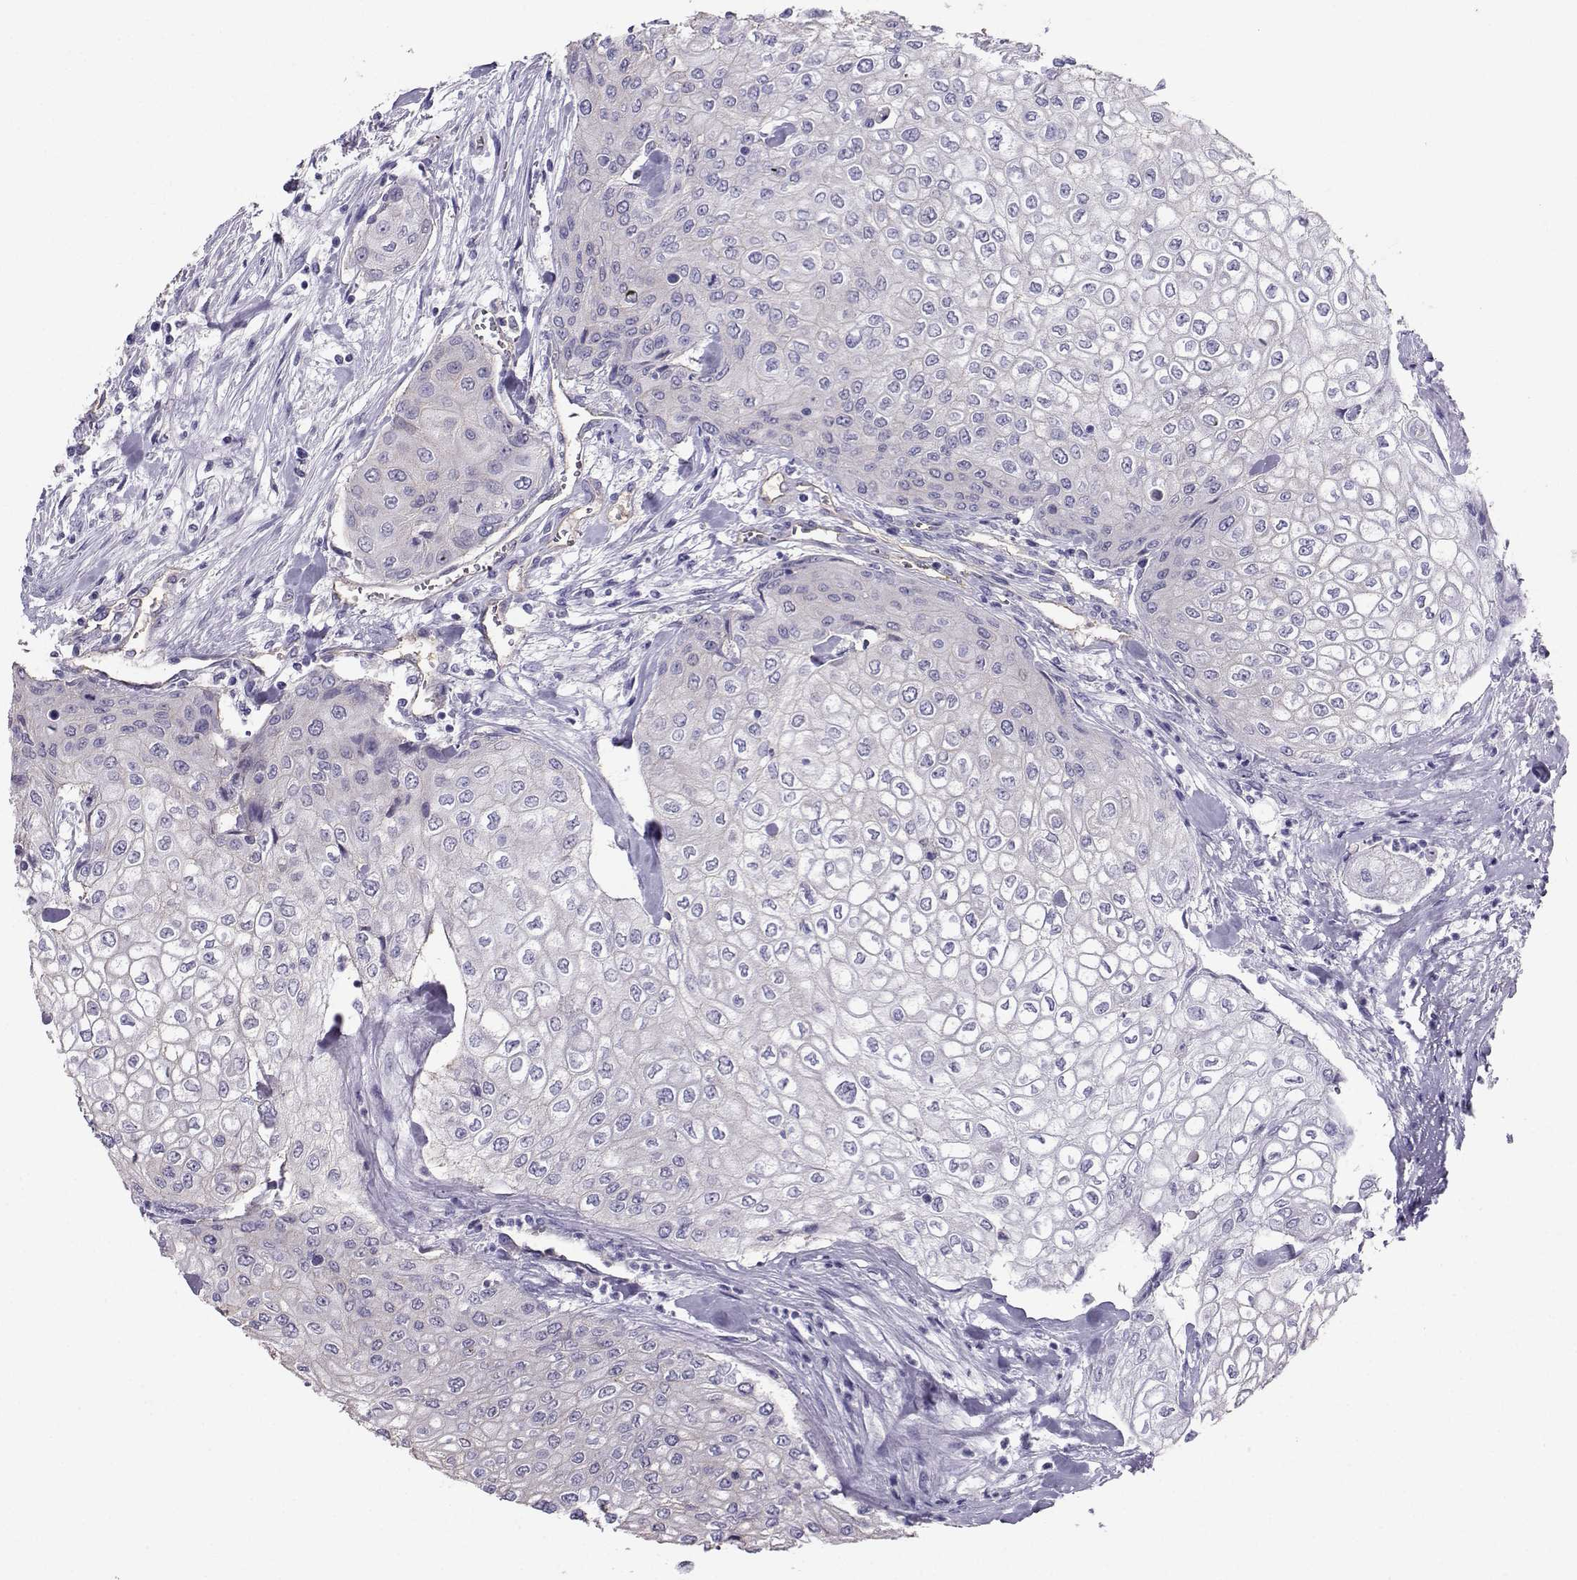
{"staining": {"intensity": "negative", "quantity": "none", "location": "none"}, "tissue": "urothelial cancer", "cell_type": "Tumor cells", "image_type": "cancer", "snomed": [{"axis": "morphology", "description": "Urothelial carcinoma, High grade"}, {"axis": "topography", "description": "Urinary bladder"}], "caption": "An immunohistochemistry image of urothelial carcinoma (high-grade) is shown. There is no staining in tumor cells of urothelial carcinoma (high-grade).", "gene": "CLUL1", "patient": {"sex": "male", "age": 62}}